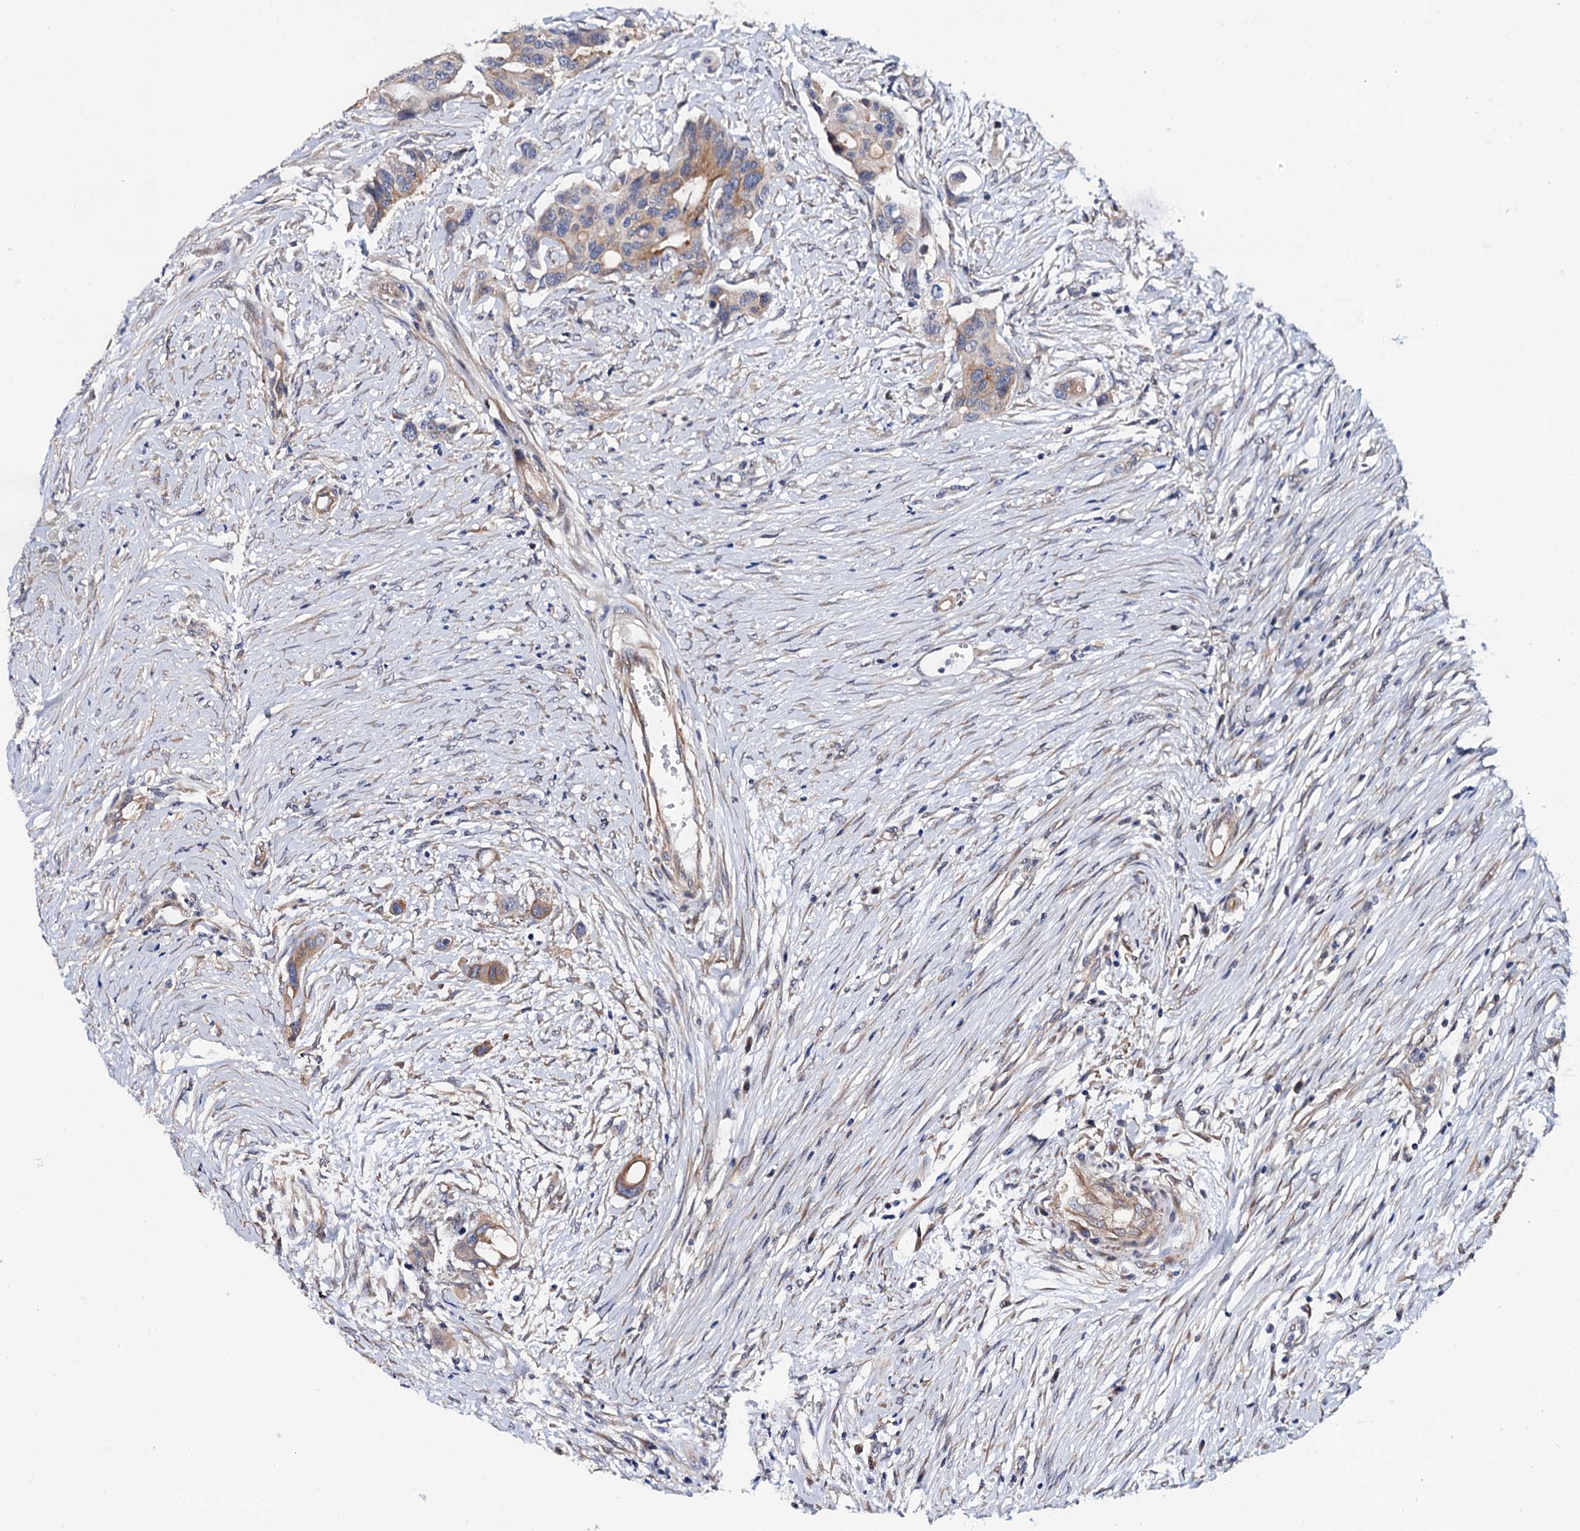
{"staining": {"intensity": "weak", "quantity": "<25%", "location": "cytoplasmic/membranous"}, "tissue": "colorectal cancer", "cell_type": "Tumor cells", "image_type": "cancer", "snomed": [{"axis": "morphology", "description": "Adenocarcinoma, NOS"}, {"axis": "topography", "description": "Colon"}], "caption": "Tumor cells show no significant staining in adenocarcinoma (colorectal).", "gene": "ZDHHC18", "patient": {"sex": "male", "age": 77}}